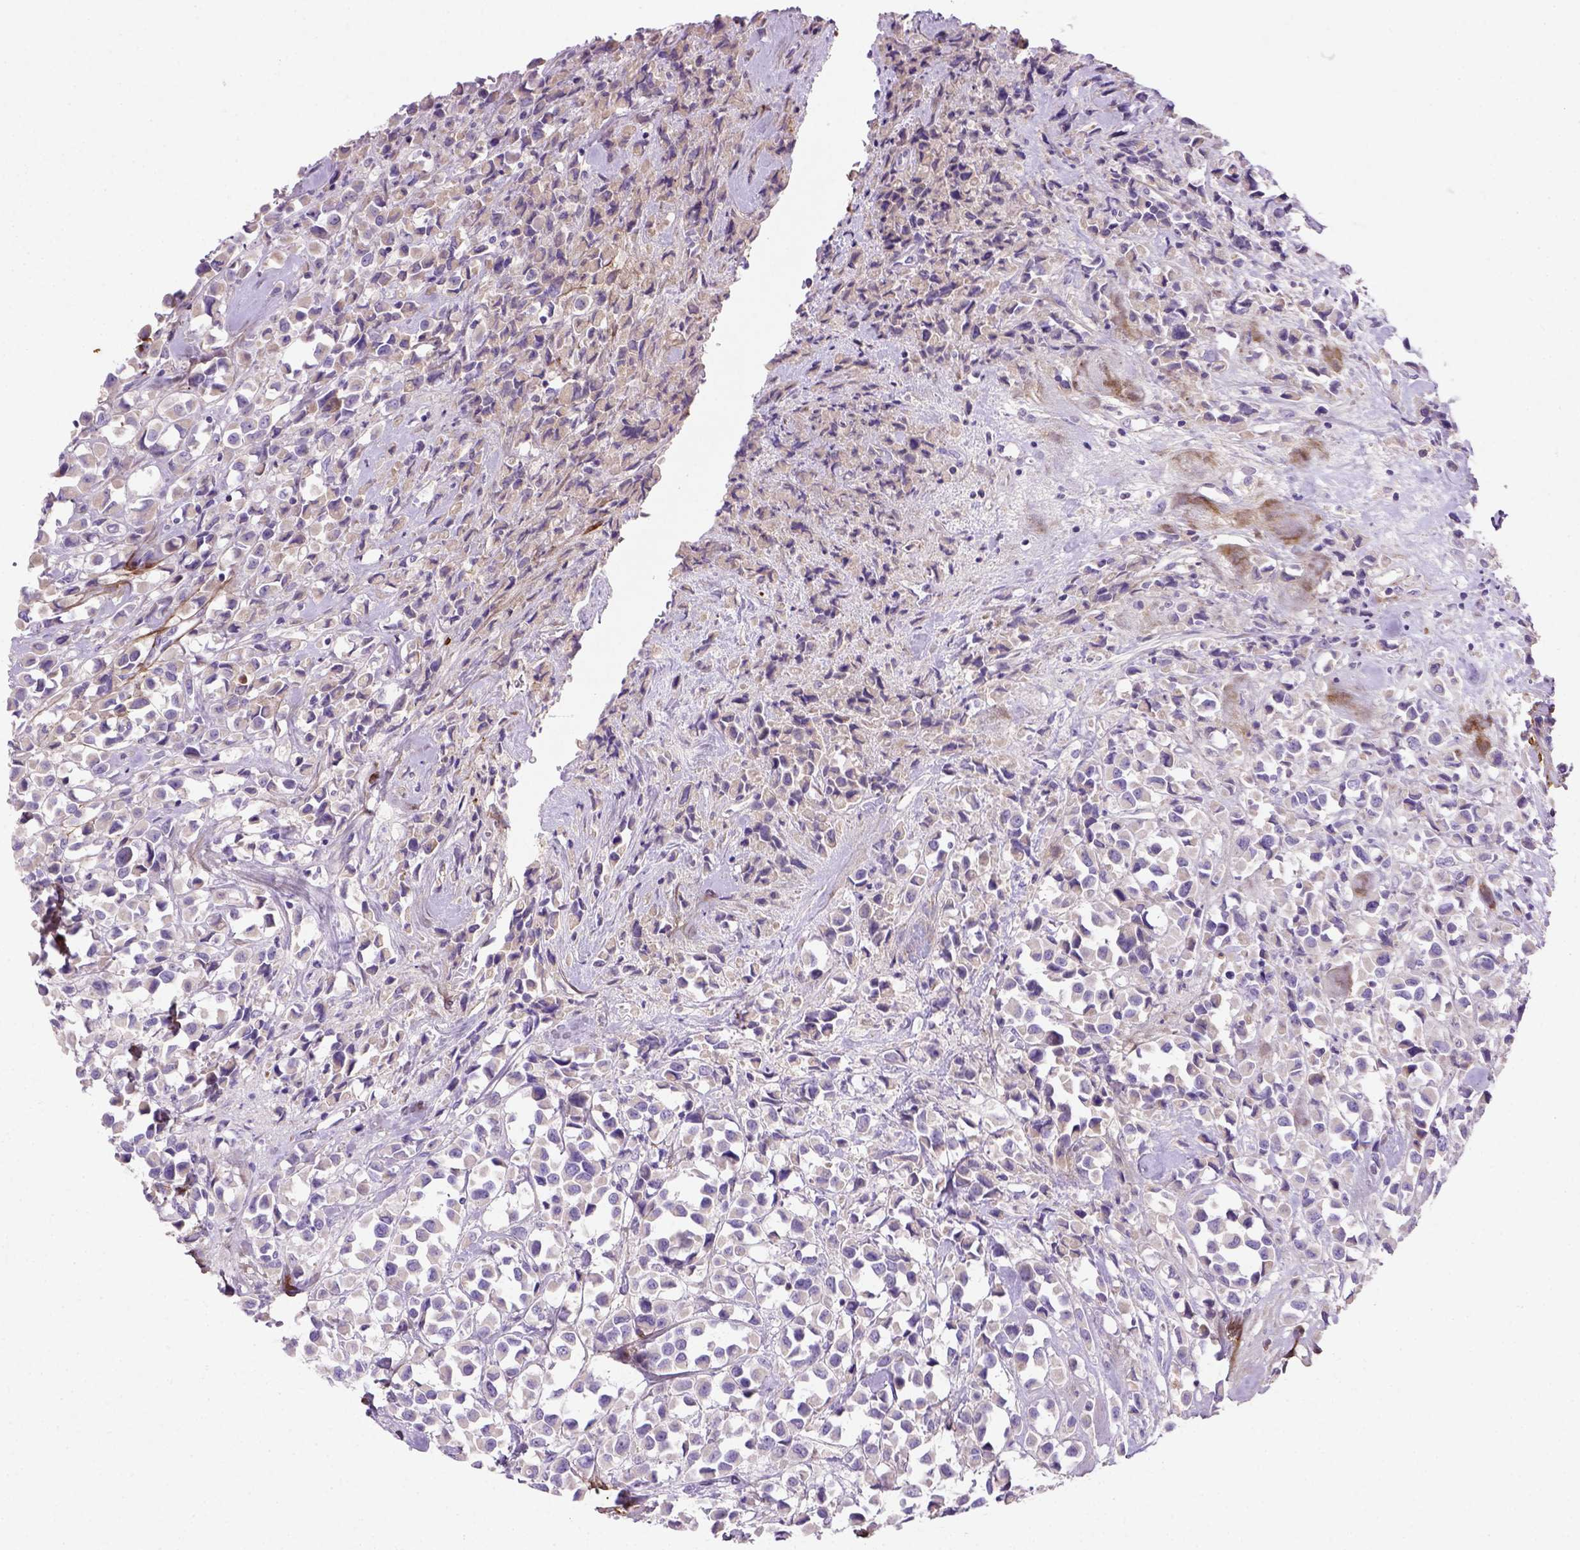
{"staining": {"intensity": "negative", "quantity": "none", "location": "none"}, "tissue": "breast cancer", "cell_type": "Tumor cells", "image_type": "cancer", "snomed": [{"axis": "morphology", "description": "Duct carcinoma"}, {"axis": "topography", "description": "Breast"}], "caption": "IHC photomicrograph of neoplastic tissue: human breast infiltrating ductal carcinoma stained with DAB (3,3'-diaminobenzidine) reveals no significant protein staining in tumor cells.", "gene": "NUDT2", "patient": {"sex": "female", "age": 61}}